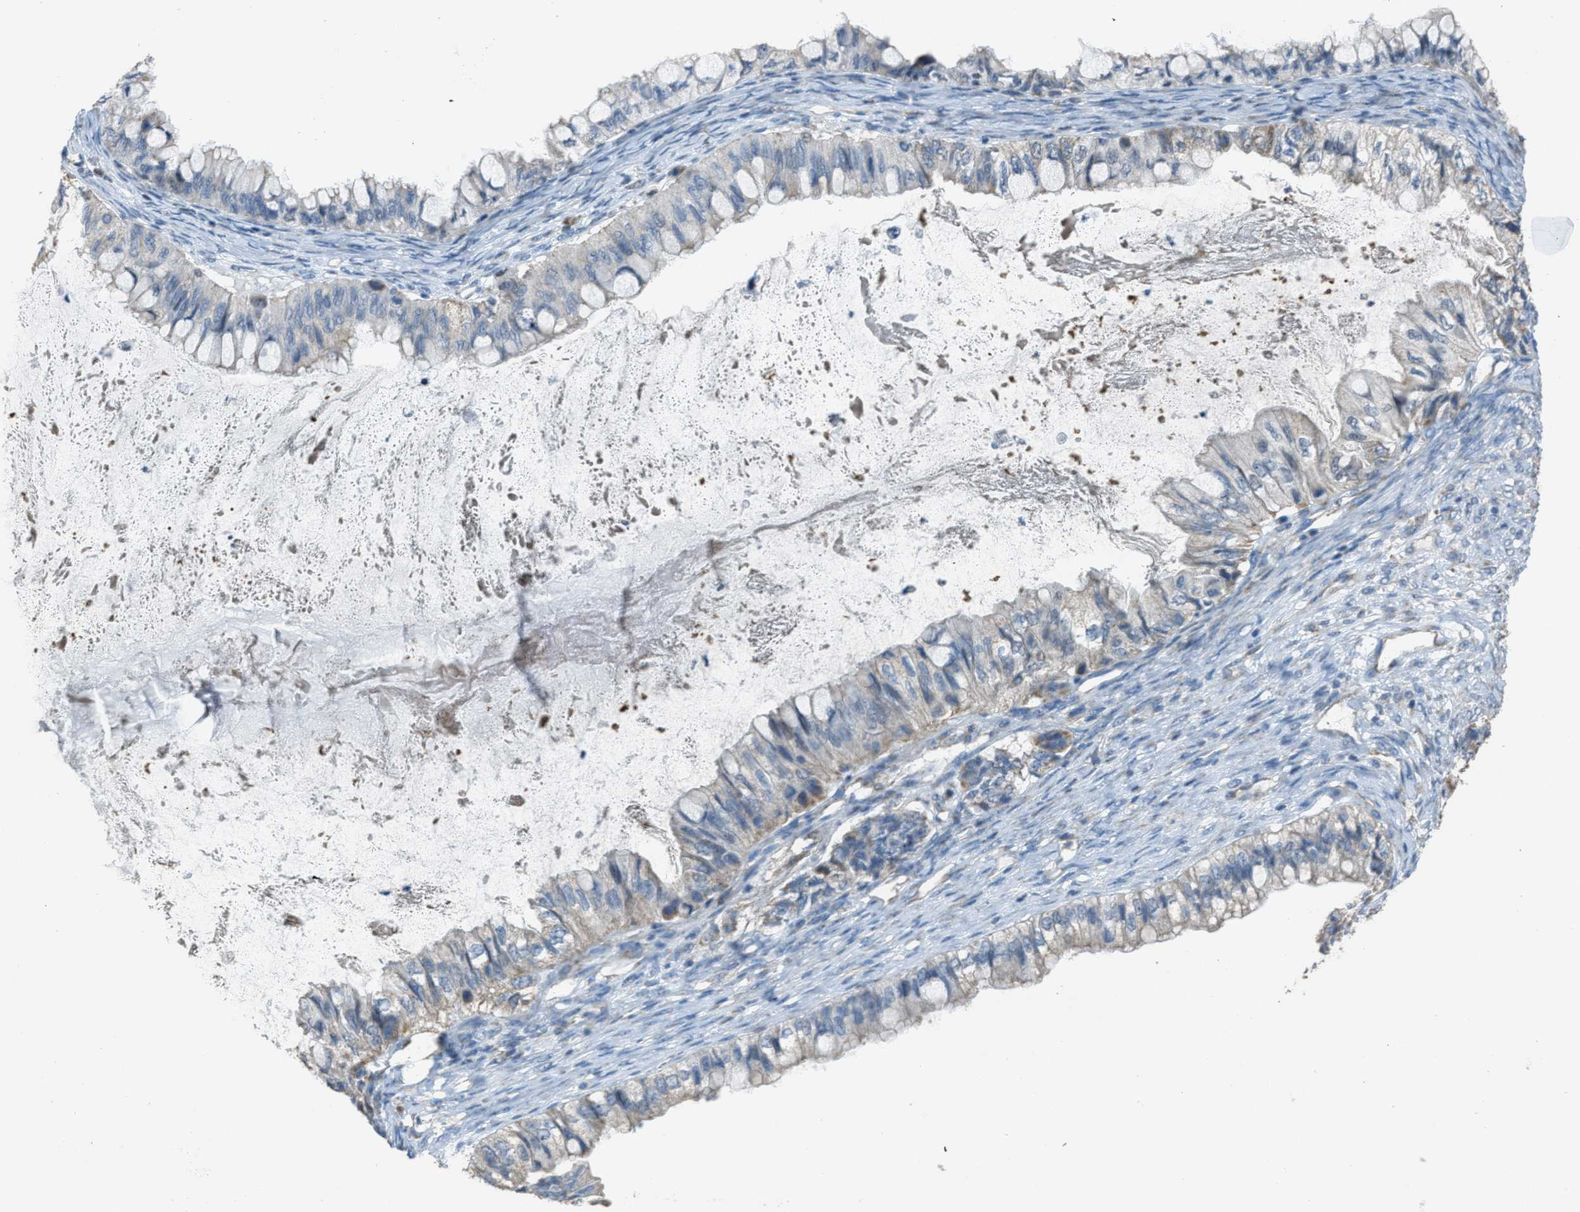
{"staining": {"intensity": "weak", "quantity": "<25%", "location": "cytoplasmic/membranous"}, "tissue": "ovarian cancer", "cell_type": "Tumor cells", "image_type": "cancer", "snomed": [{"axis": "morphology", "description": "Cystadenocarcinoma, mucinous, NOS"}, {"axis": "topography", "description": "Ovary"}], "caption": "This is a photomicrograph of IHC staining of ovarian mucinous cystadenocarcinoma, which shows no positivity in tumor cells.", "gene": "SLC25A11", "patient": {"sex": "female", "age": 80}}